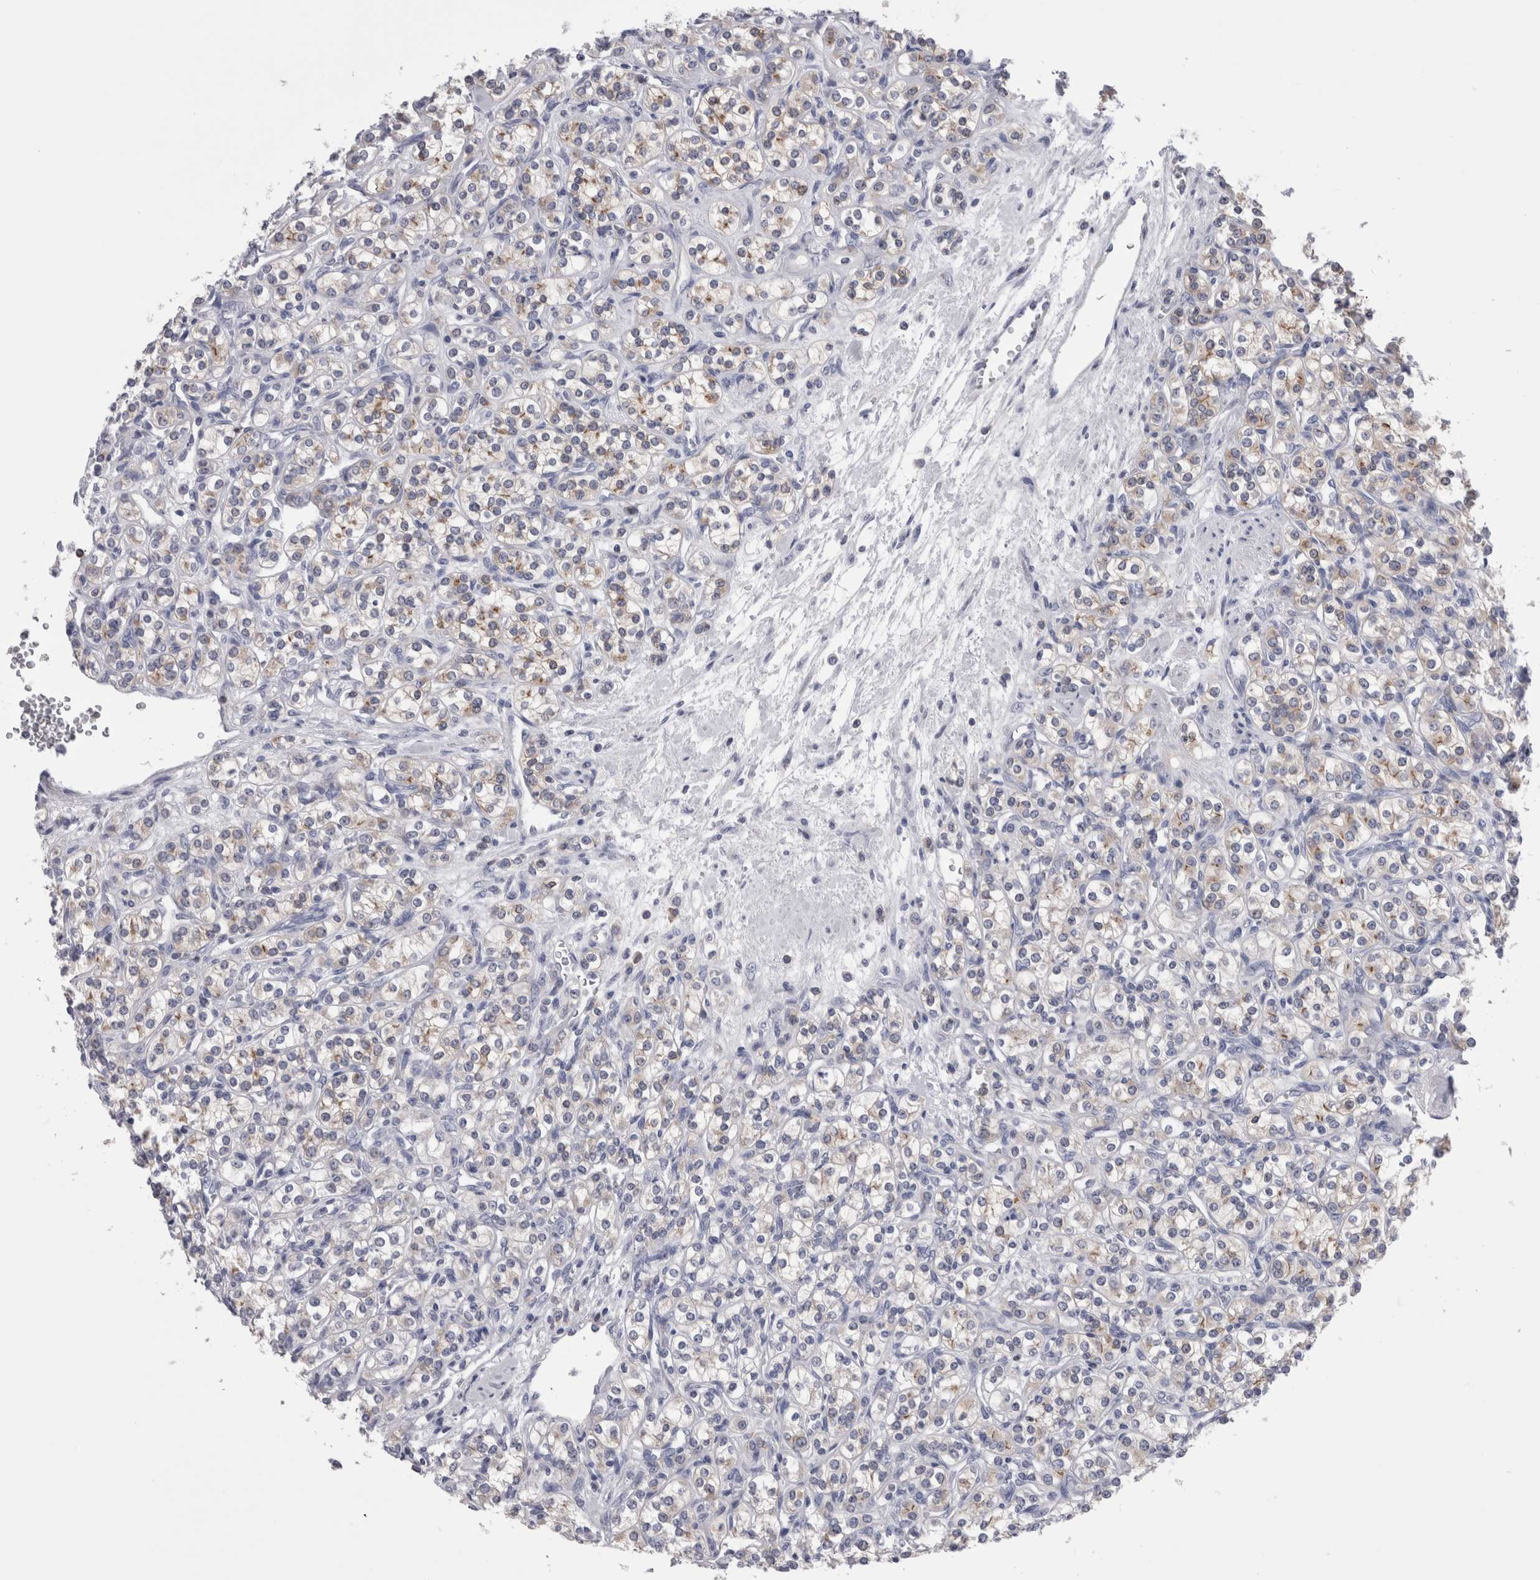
{"staining": {"intensity": "weak", "quantity": "<25%", "location": "cytoplasmic/membranous"}, "tissue": "renal cancer", "cell_type": "Tumor cells", "image_type": "cancer", "snomed": [{"axis": "morphology", "description": "Adenocarcinoma, NOS"}, {"axis": "topography", "description": "Kidney"}], "caption": "Photomicrograph shows no protein expression in tumor cells of renal cancer (adenocarcinoma) tissue. (DAB (3,3'-diaminobenzidine) immunohistochemistry with hematoxylin counter stain).", "gene": "DCTN6", "patient": {"sex": "male", "age": 77}}